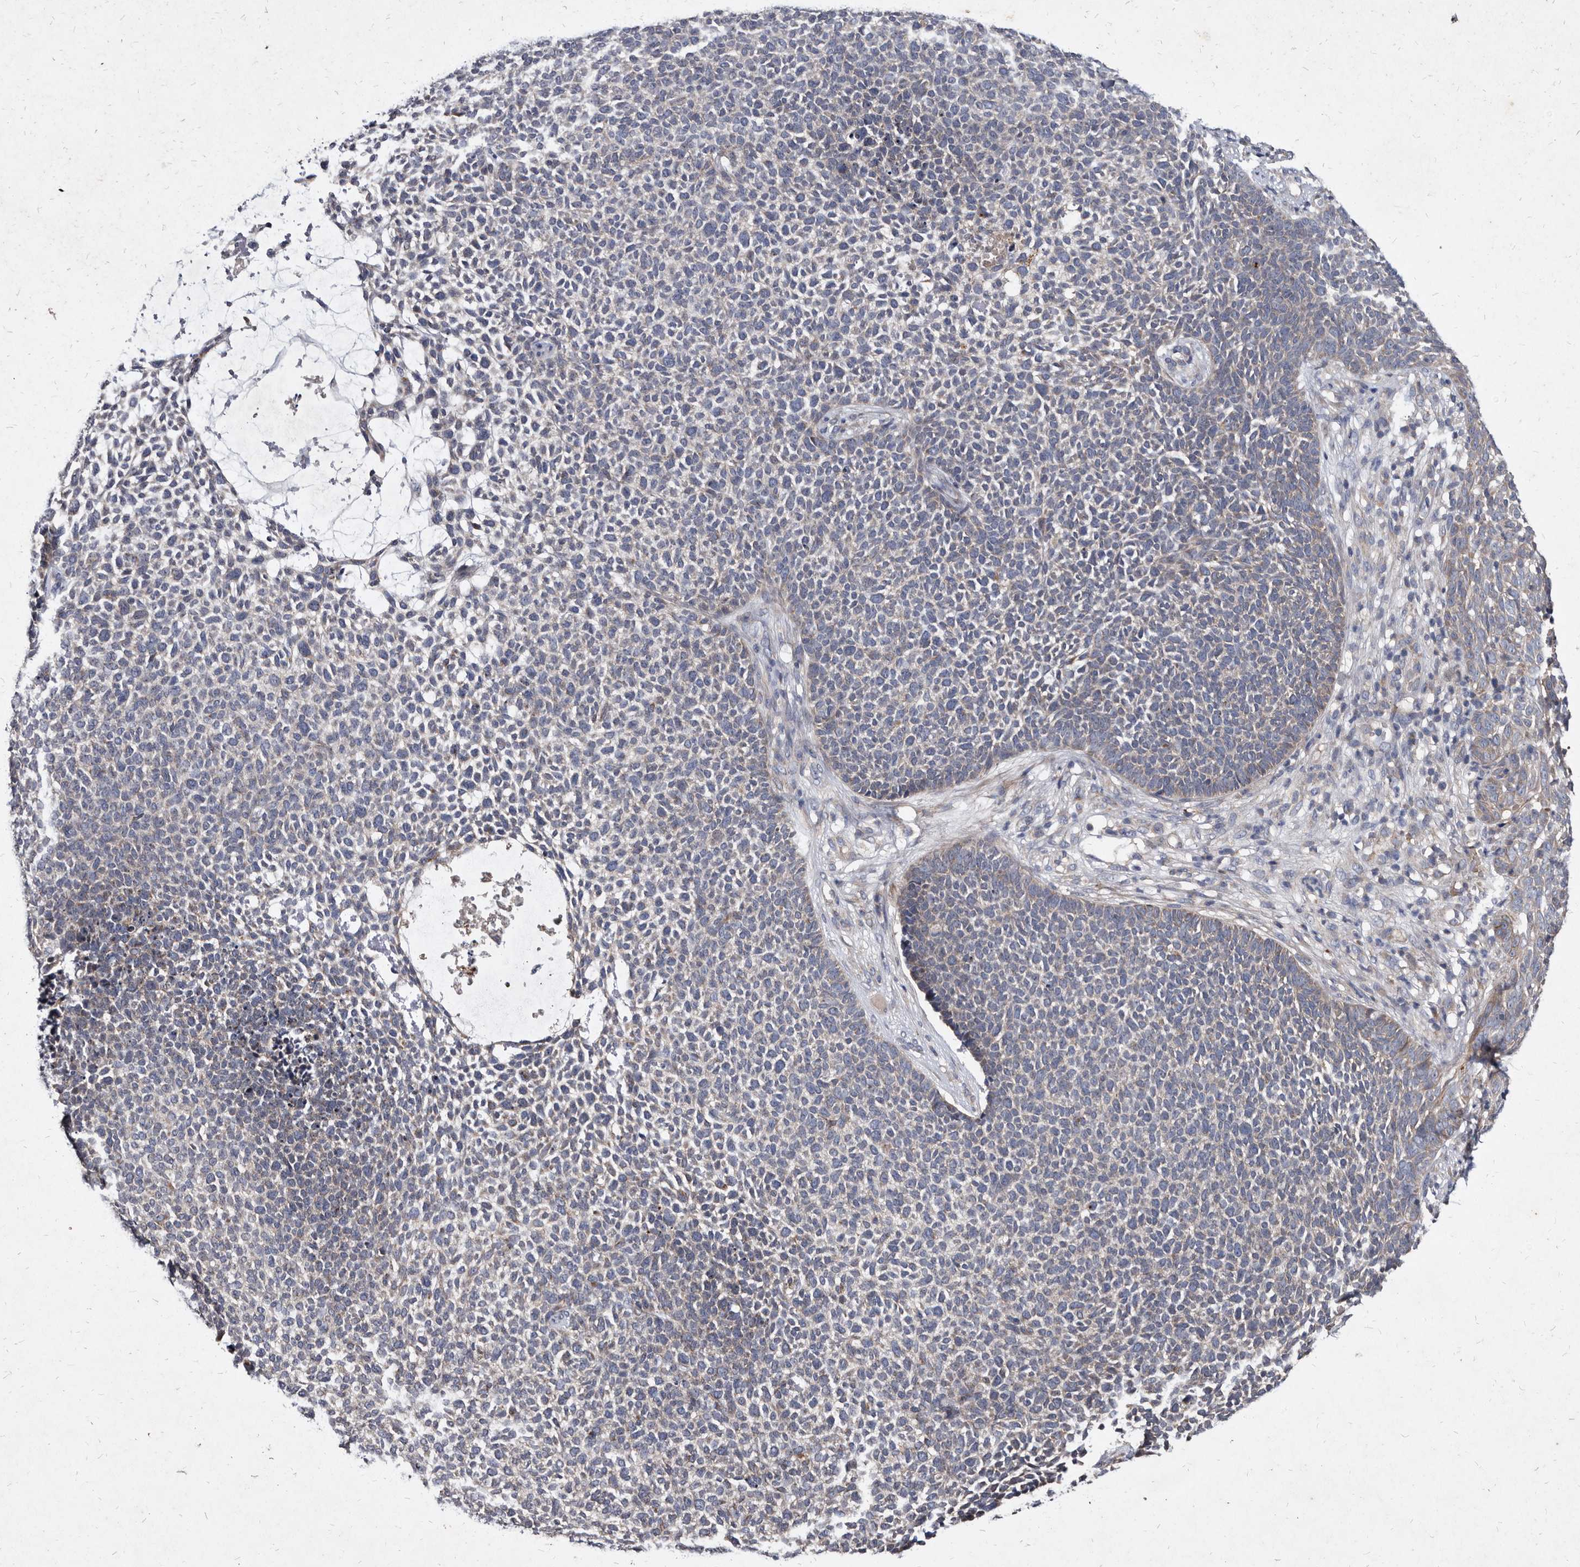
{"staining": {"intensity": "negative", "quantity": "none", "location": "none"}, "tissue": "skin cancer", "cell_type": "Tumor cells", "image_type": "cancer", "snomed": [{"axis": "morphology", "description": "Basal cell carcinoma"}, {"axis": "topography", "description": "Skin"}], "caption": "This is a micrograph of IHC staining of basal cell carcinoma (skin), which shows no positivity in tumor cells.", "gene": "YPEL3", "patient": {"sex": "female", "age": 84}}